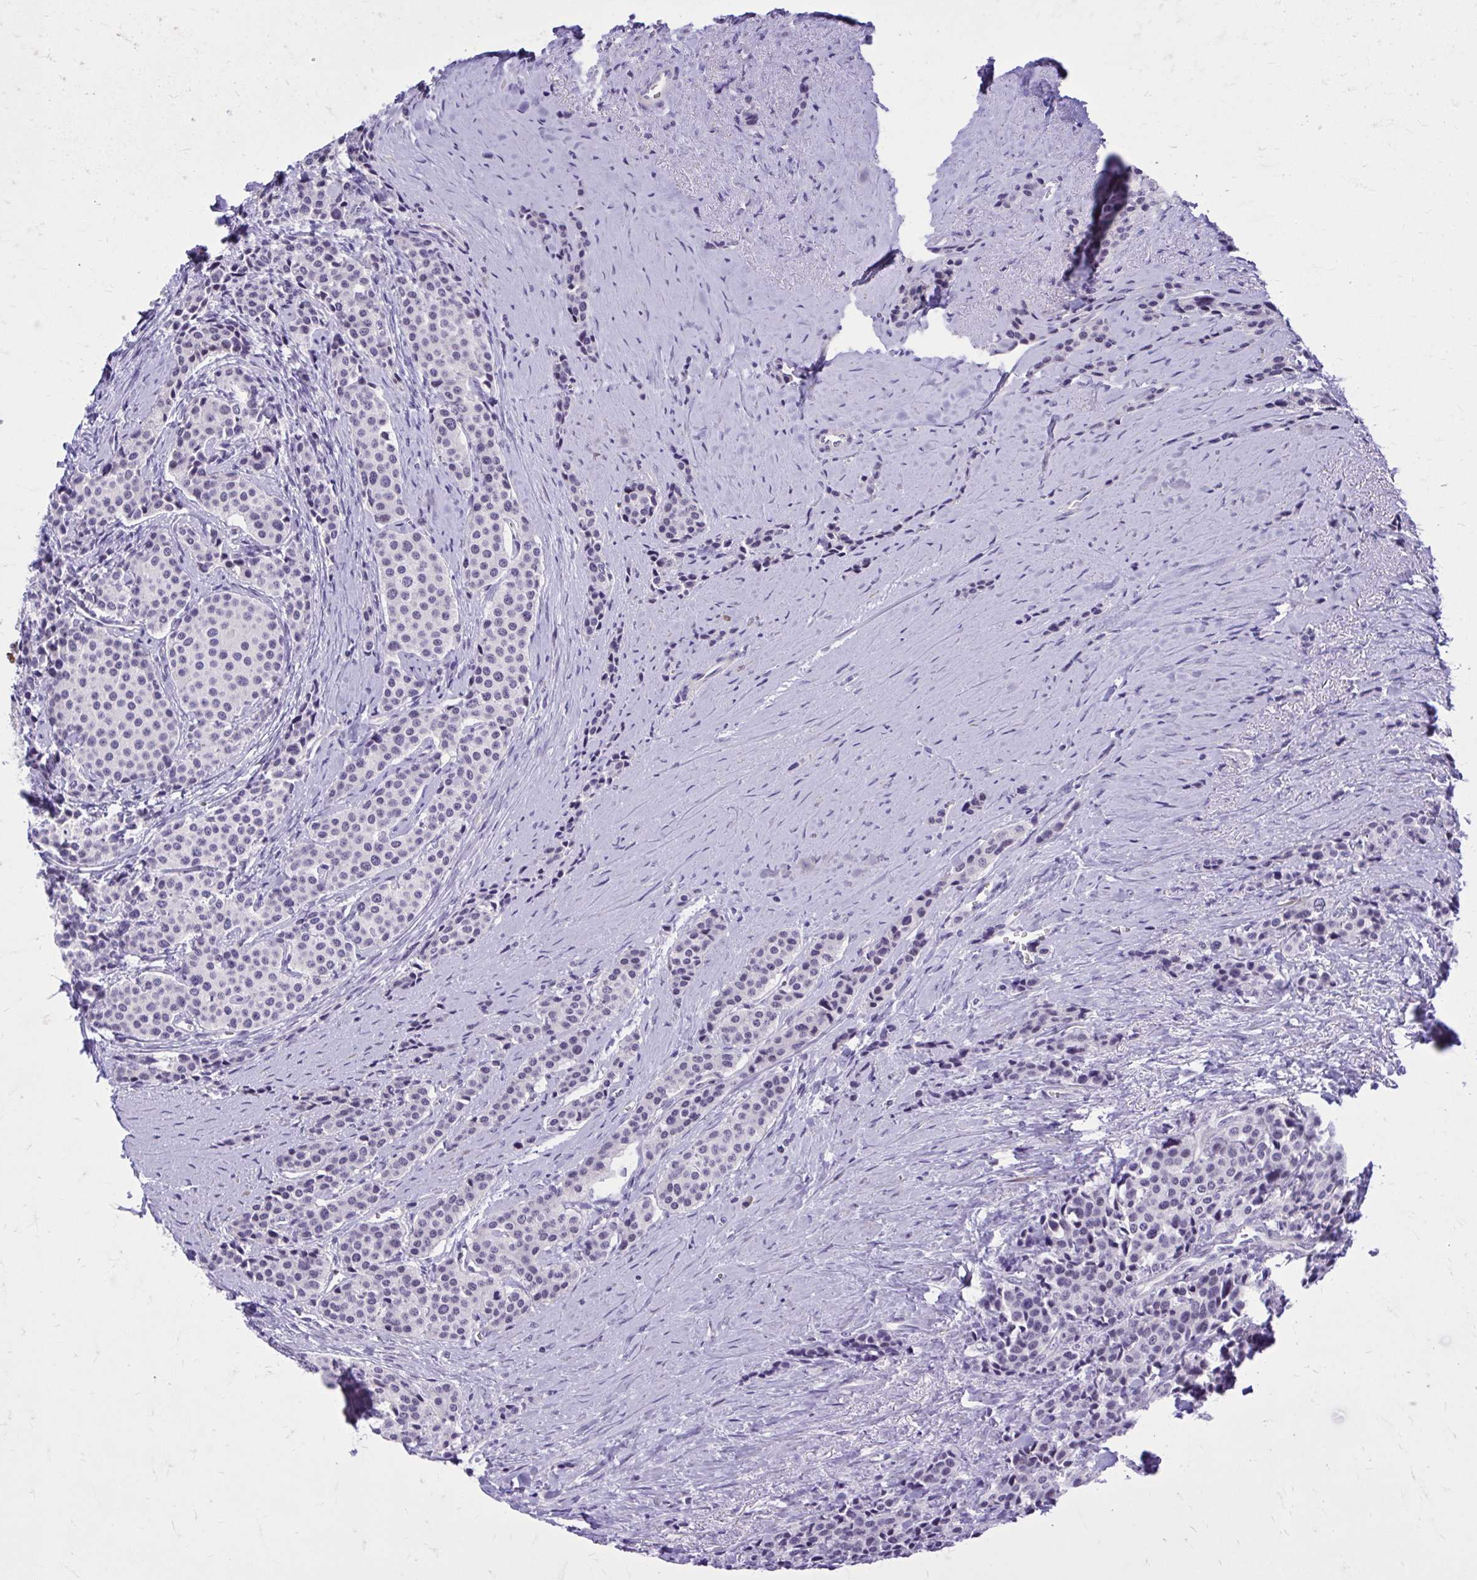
{"staining": {"intensity": "negative", "quantity": "none", "location": "none"}, "tissue": "carcinoid", "cell_type": "Tumor cells", "image_type": "cancer", "snomed": [{"axis": "morphology", "description": "Carcinoid, malignant, NOS"}, {"axis": "topography", "description": "Small intestine"}], "caption": "Protein analysis of carcinoid shows no significant staining in tumor cells. The staining was performed using DAB to visualize the protein expression in brown, while the nuclei were stained in blue with hematoxylin (Magnification: 20x).", "gene": "ZBTB25", "patient": {"sex": "male", "age": 73}}